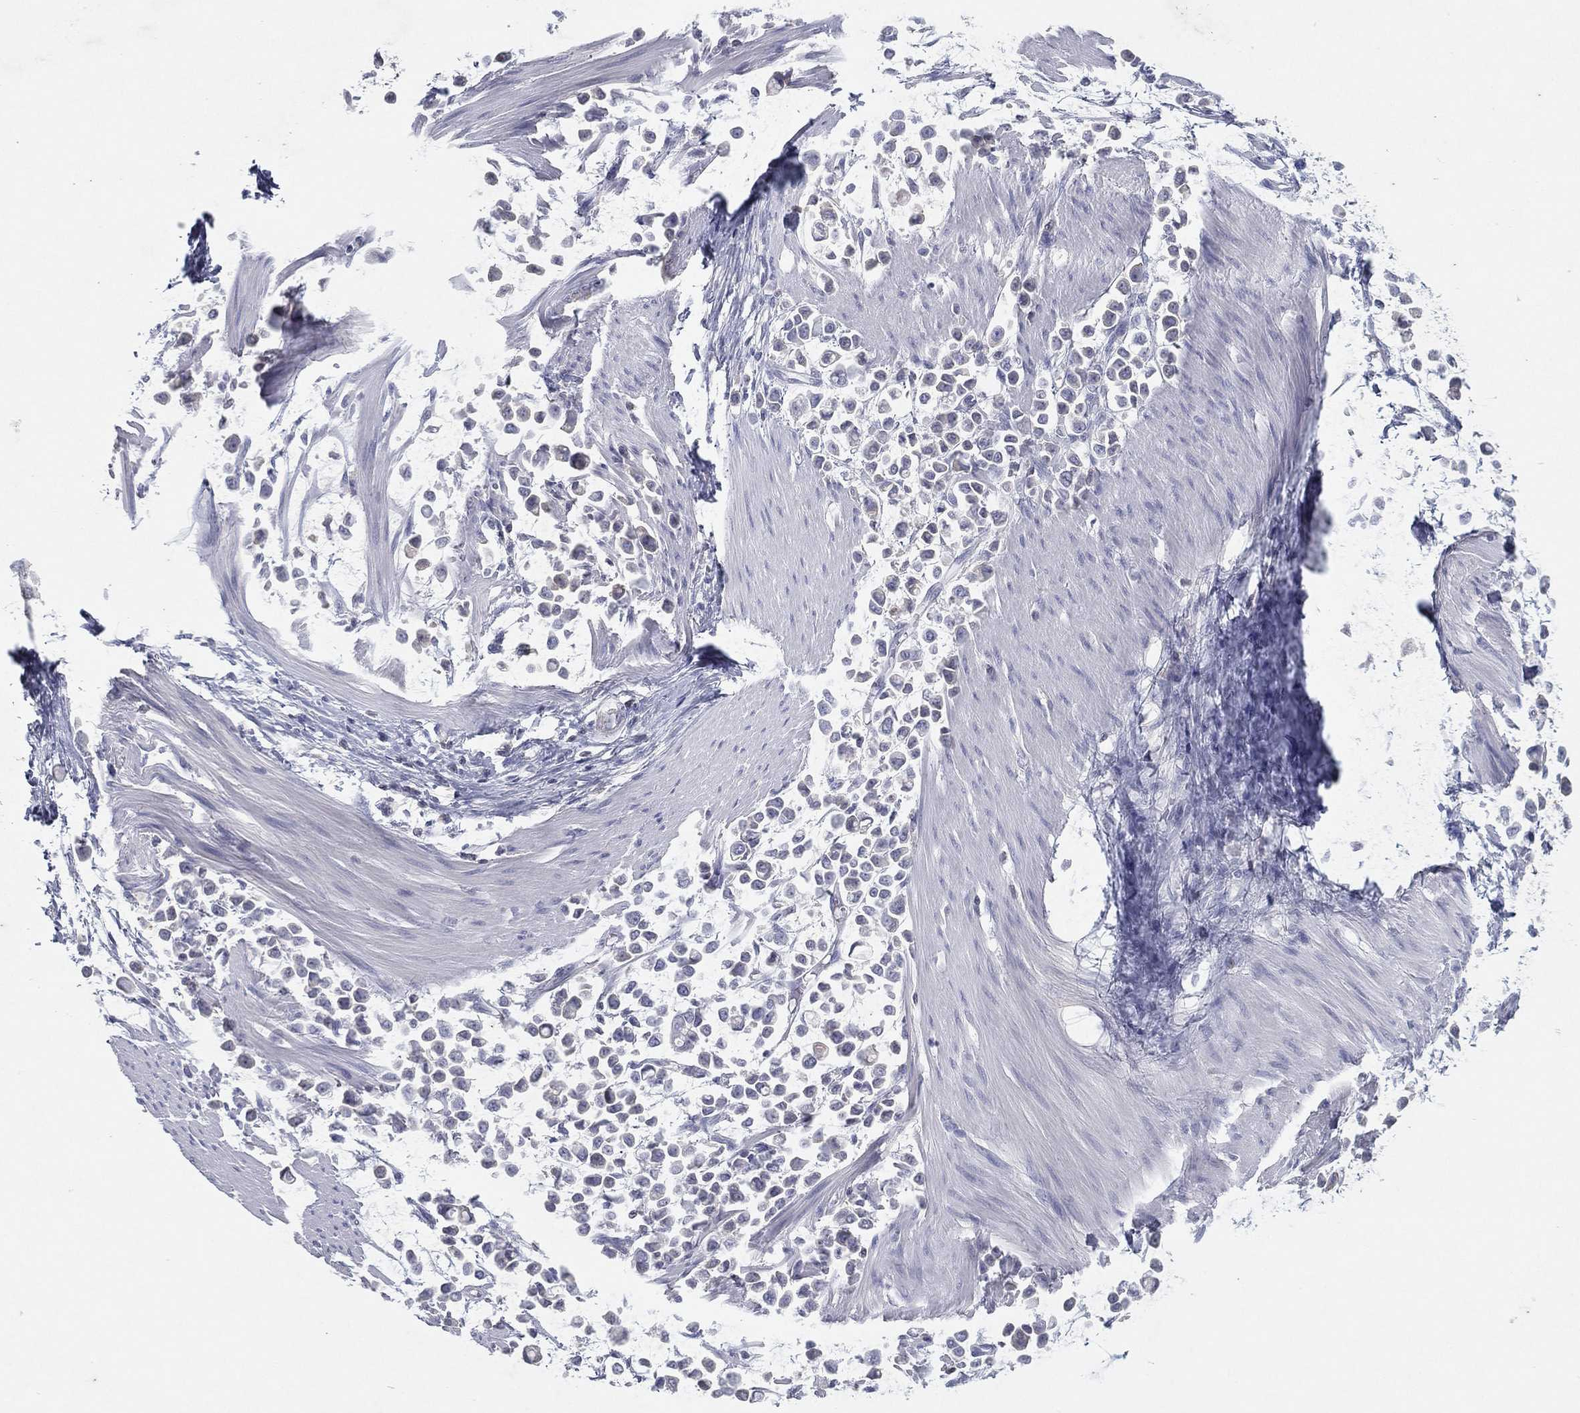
{"staining": {"intensity": "negative", "quantity": "none", "location": "none"}, "tissue": "stomach cancer", "cell_type": "Tumor cells", "image_type": "cancer", "snomed": [{"axis": "morphology", "description": "Adenocarcinoma, NOS"}, {"axis": "topography", "description": "Stomach"}], "caption": "Immunohistochemical staining of human stomach adenocarcinoma exhibits no significant positivity in tumor cells.", "gene": "CPT1B", "patient": {"sex": "male", "age": 82}}